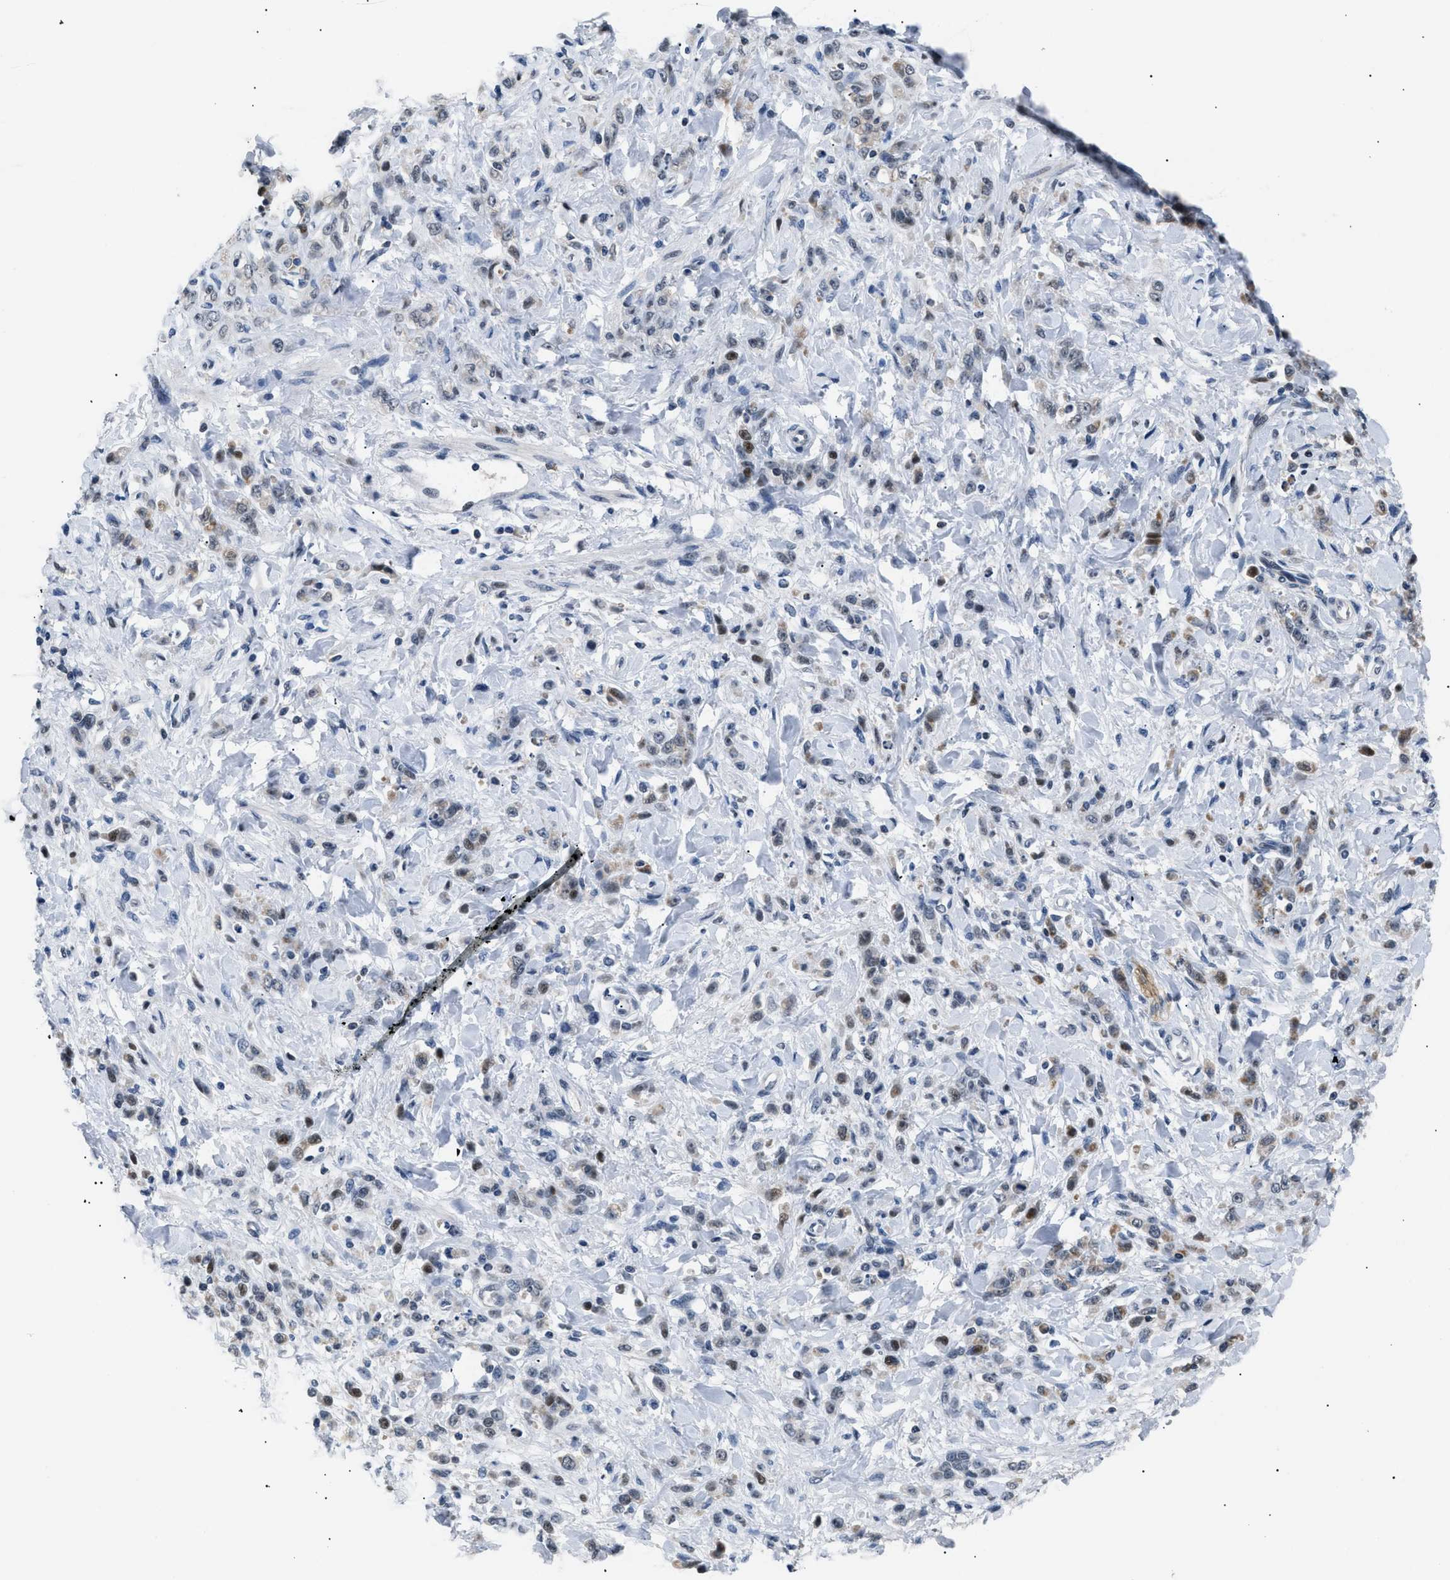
{"staining": {"intensity": "moderate", "quantity": "<25%", "location": "cytoplasmic/membranous"}, "tissue": "stomach cancer", "cell_type": "Tumor cells", "image_type": "cancer", "snomed": [{"axis": "morphology", "description": "Normal tissue, NOS"}, {"axis": "morphology", "description": "Adenocarcinoma, NOS"}, {"axis": "topography", "description": "Stomach"}], "caption": "Immunohistochemistry staining of stomach cancer, which demonstrates low levels of moderate cytoplasmic/membranous staining in approximately <25% of tumor cells indicating moderate cytoplasmic/membranous protein staining. The staining was performed using DAB (brown) for protein detection and nuclei were counterstained in hematoxylin (blue).", "gene": "KCNC3", "patient": {"sex": "male", "age": 82}}